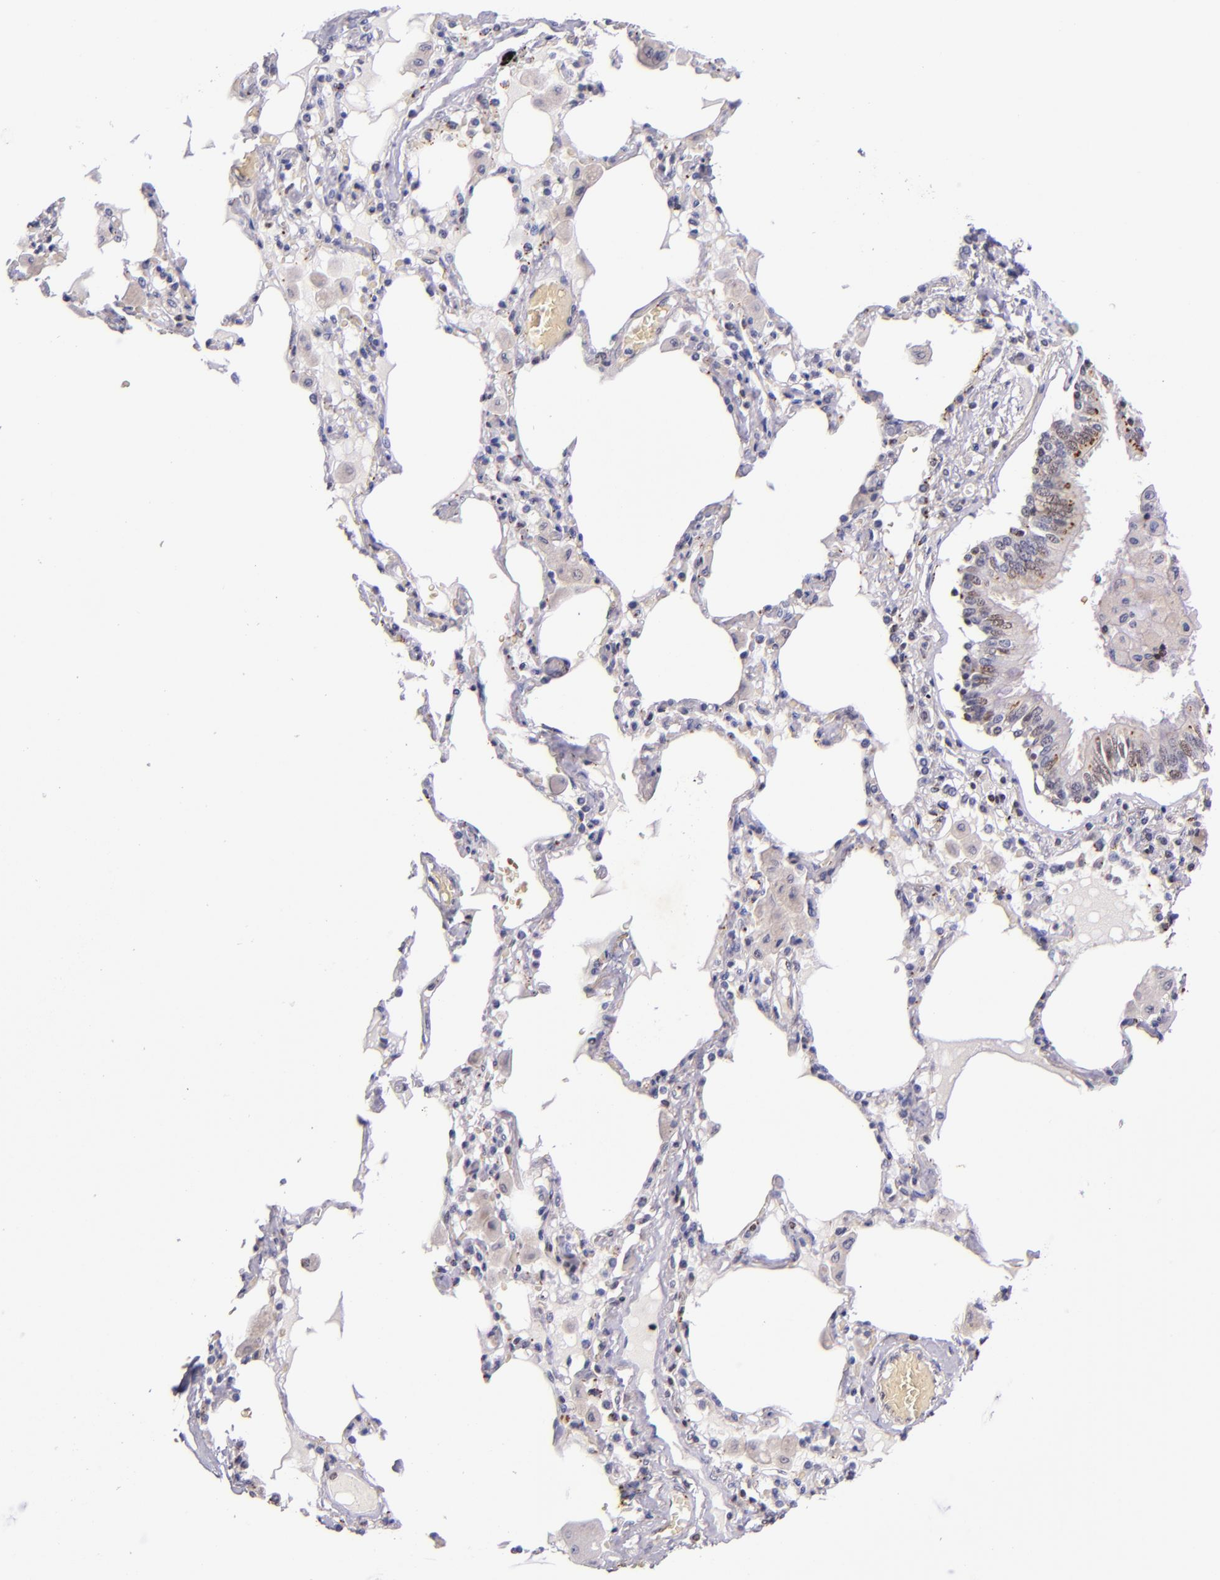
{"staining": {"intensity": "strong", "quantity": ">75%", "location": "cytoplasmic/membranous,nuclear"}, "tissue": "bronchus", "cell_type": "Respiratory epithelial cells", "image_type": "normal", "snomed": [{"axis": "morphology", "description": "Normal tissue, NOS"}, {"axis": "morphology", "description": "Squamous cell carcinoma, NOS"}, {"axis": "topography", "description": "Bronchus"}, {"axis": "topography", "description": "Lung"}], "caption": "The image reveals immunohistochemical staining of benign bronchus. There is strong cytoplasmic/membranous,nuclear expression is seen in about >75% of respiratory epithelial cells.", "gene": "MGMT", "patient": {"sex": "female", "age": 47}}